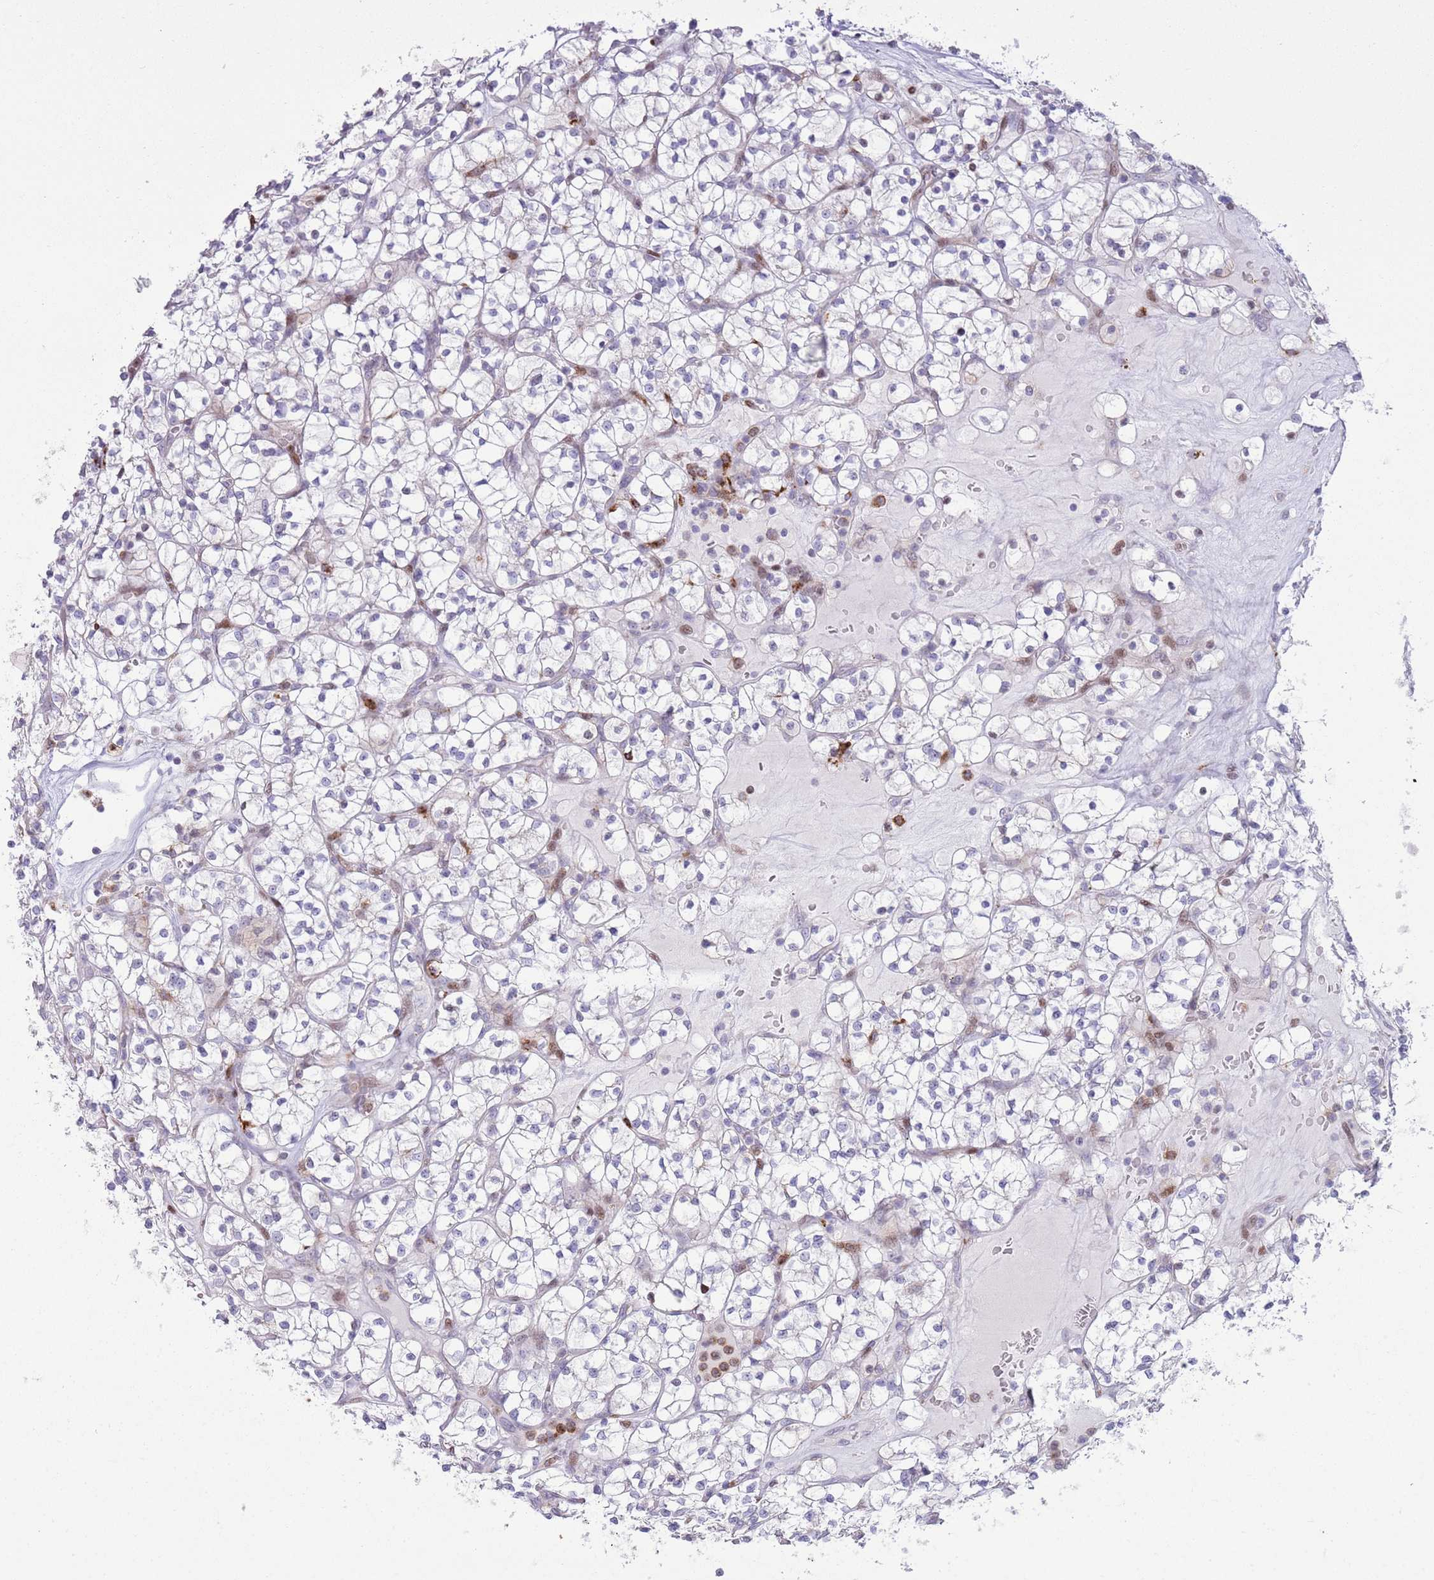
{"staining": {"intensity": "negative", "quantity": "none", "location": "none"}, "tissue": "renal cancer", "cell_type": "Tumor cells", "image_type": "cancer", "snomed": [{"axis": "morphology", "description": "Adenocarcinoma, NOS"}, {"axis": "topography", "description": "Kidney"}], "caption": "This is an immunohistochemistry photomicrograph of human renal adenocarcinoma. There is no expression in tumor cells.", "gene": "ANO8", "patient": {"sex": "female", "age": 64}}